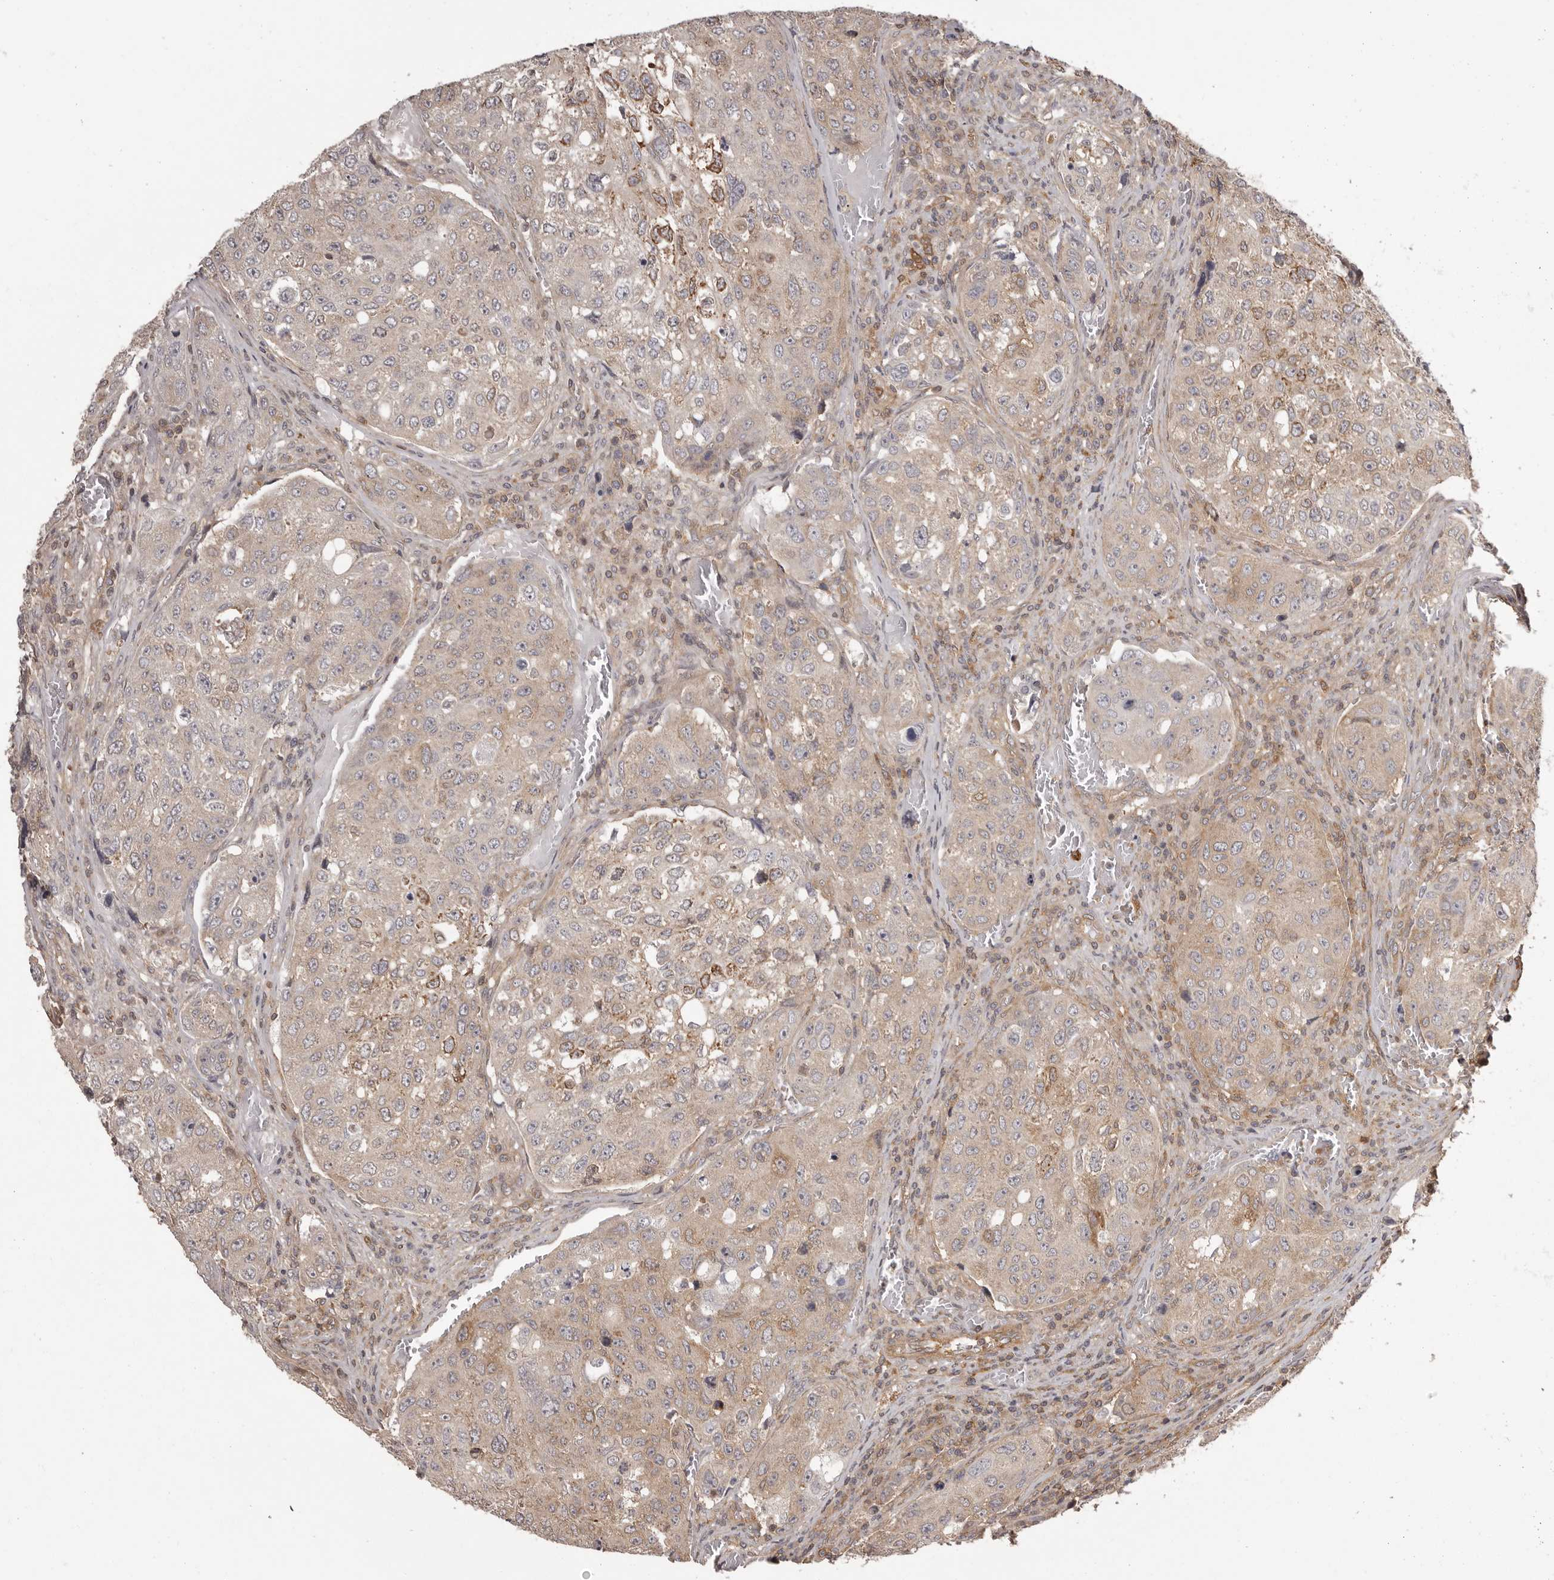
{"staining": {"intensity": "weak", "quantity": "25%-75%", "location": "cytoplasmic/membranous"}, "tissue": "urothelial cancer", "cell_type": "Tumor cells", "image_type": "cancer", "snomed": [{"axis": "morphology", "description": "Urothelial carcinoma, High grade"}, {"axis": "topography", "description": "Lymph node"}, {"axis": "topography", "description": "Urinary bladder"}], "caption": "Urothelial cancer was stained to show a protein in brown. There is low levels of weak cytoplasmic/membranous positivity in about 25%-75% of tumor cells. (DAB IHC, brown staining for protein, blue staining for nuclei).", "gene": "NFKBIA", "patient": {"sex": "male", "age": 51}}